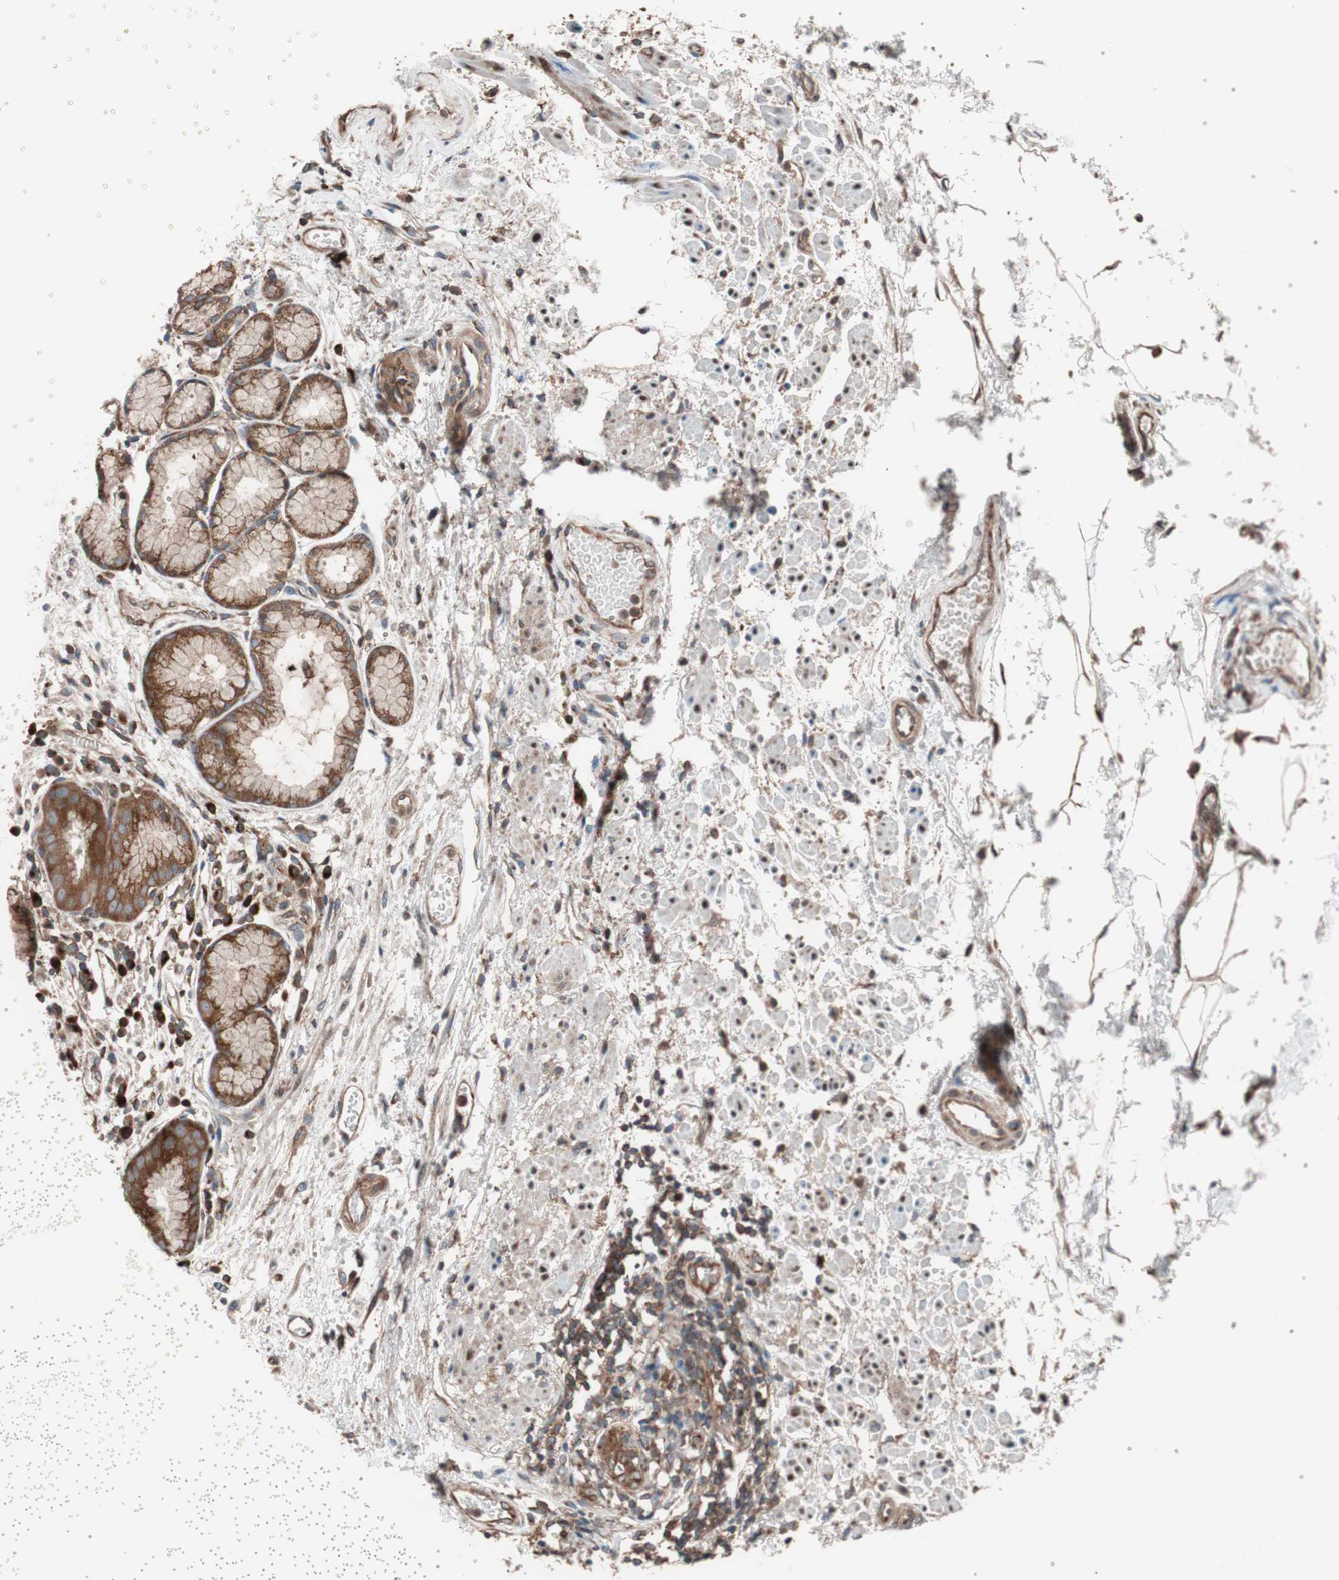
{"staining": {"intensity": "moderate", "quantity": ">75%", "location": "cytoplasmic/membranous"}, "tissue": "stomach", "cell_type": "Glandular cells", "image_type": "normal", "snomed": [{"axis": "morphology", "description": "Normal tissue, NOS"}, {"axis": "topography", "description": "Stomach, upper"}], "caption": "High-magnification brightfield microscopy of benign stomach stained with DAB (brown) and counterstained with hematoxylin (blue). glandular cells exhibit moderate cytoplasmic/membranous staining is appreciated in approximately>75% of cells. (brown staining indicates protein expression, while blue staining denotes nuclei).", "gene": "SEC31A", "patient": {"sex": "male", "age": 72}}